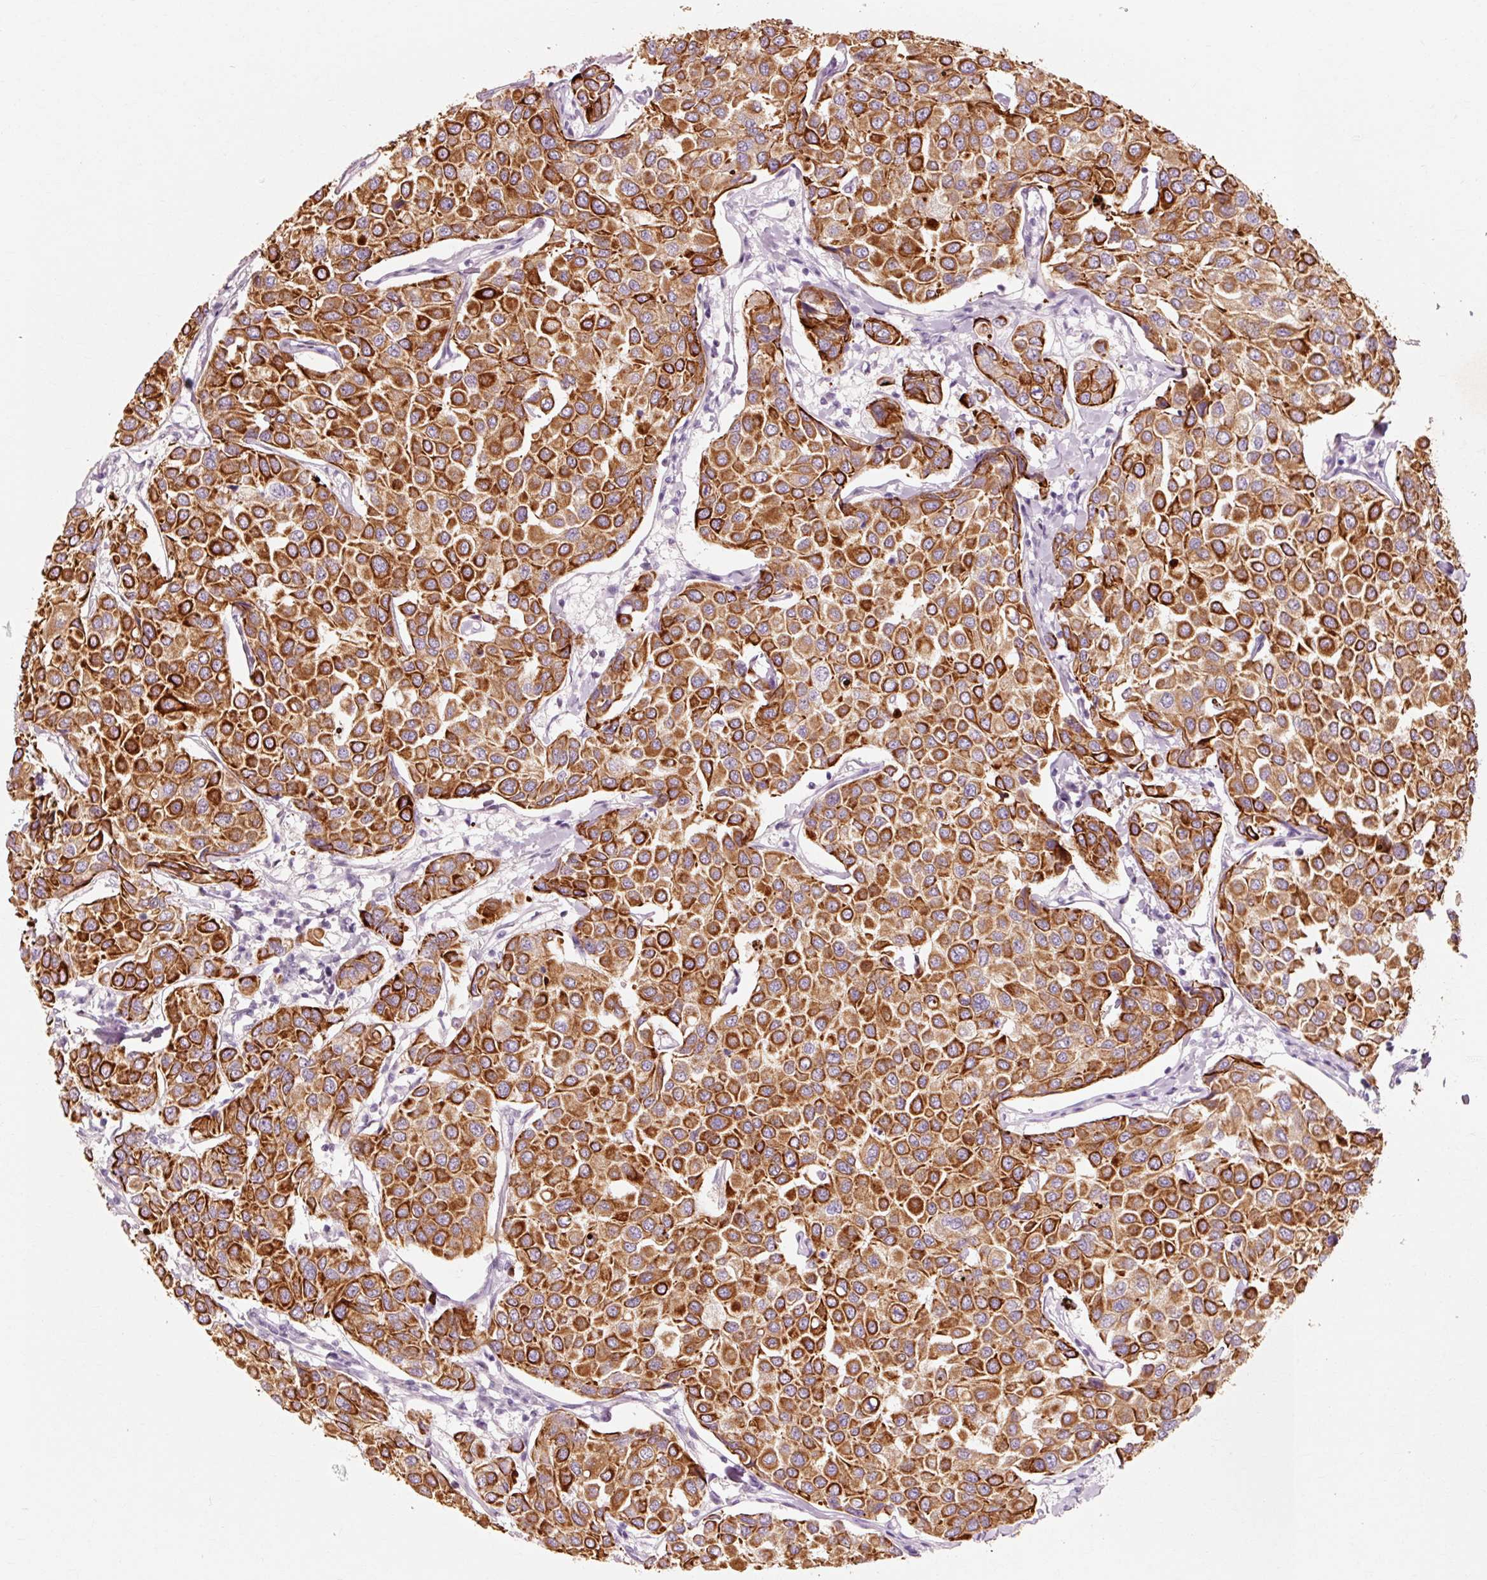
{"staining": {"intensity": "strong", "quantity": ">75%", "location": "cytoplasmic/membranous"}, "tissue": "breast cancer", "cell_type": "Tumor cells", "image_type": "cancer", "snomed": [{"axis": "morphology", "description": "Duct carcinoma"}, {"axis": "topography", "description": "Breast"}], "caption": "This micrograph reveals immunohistochemistry (IHC) staining of breast cancer, with high strong cytoplasmic/membranous staining in about >75% of tumor cells.", "gene": "TRIM73", "patient": {"sex": "female", "age": 55}}